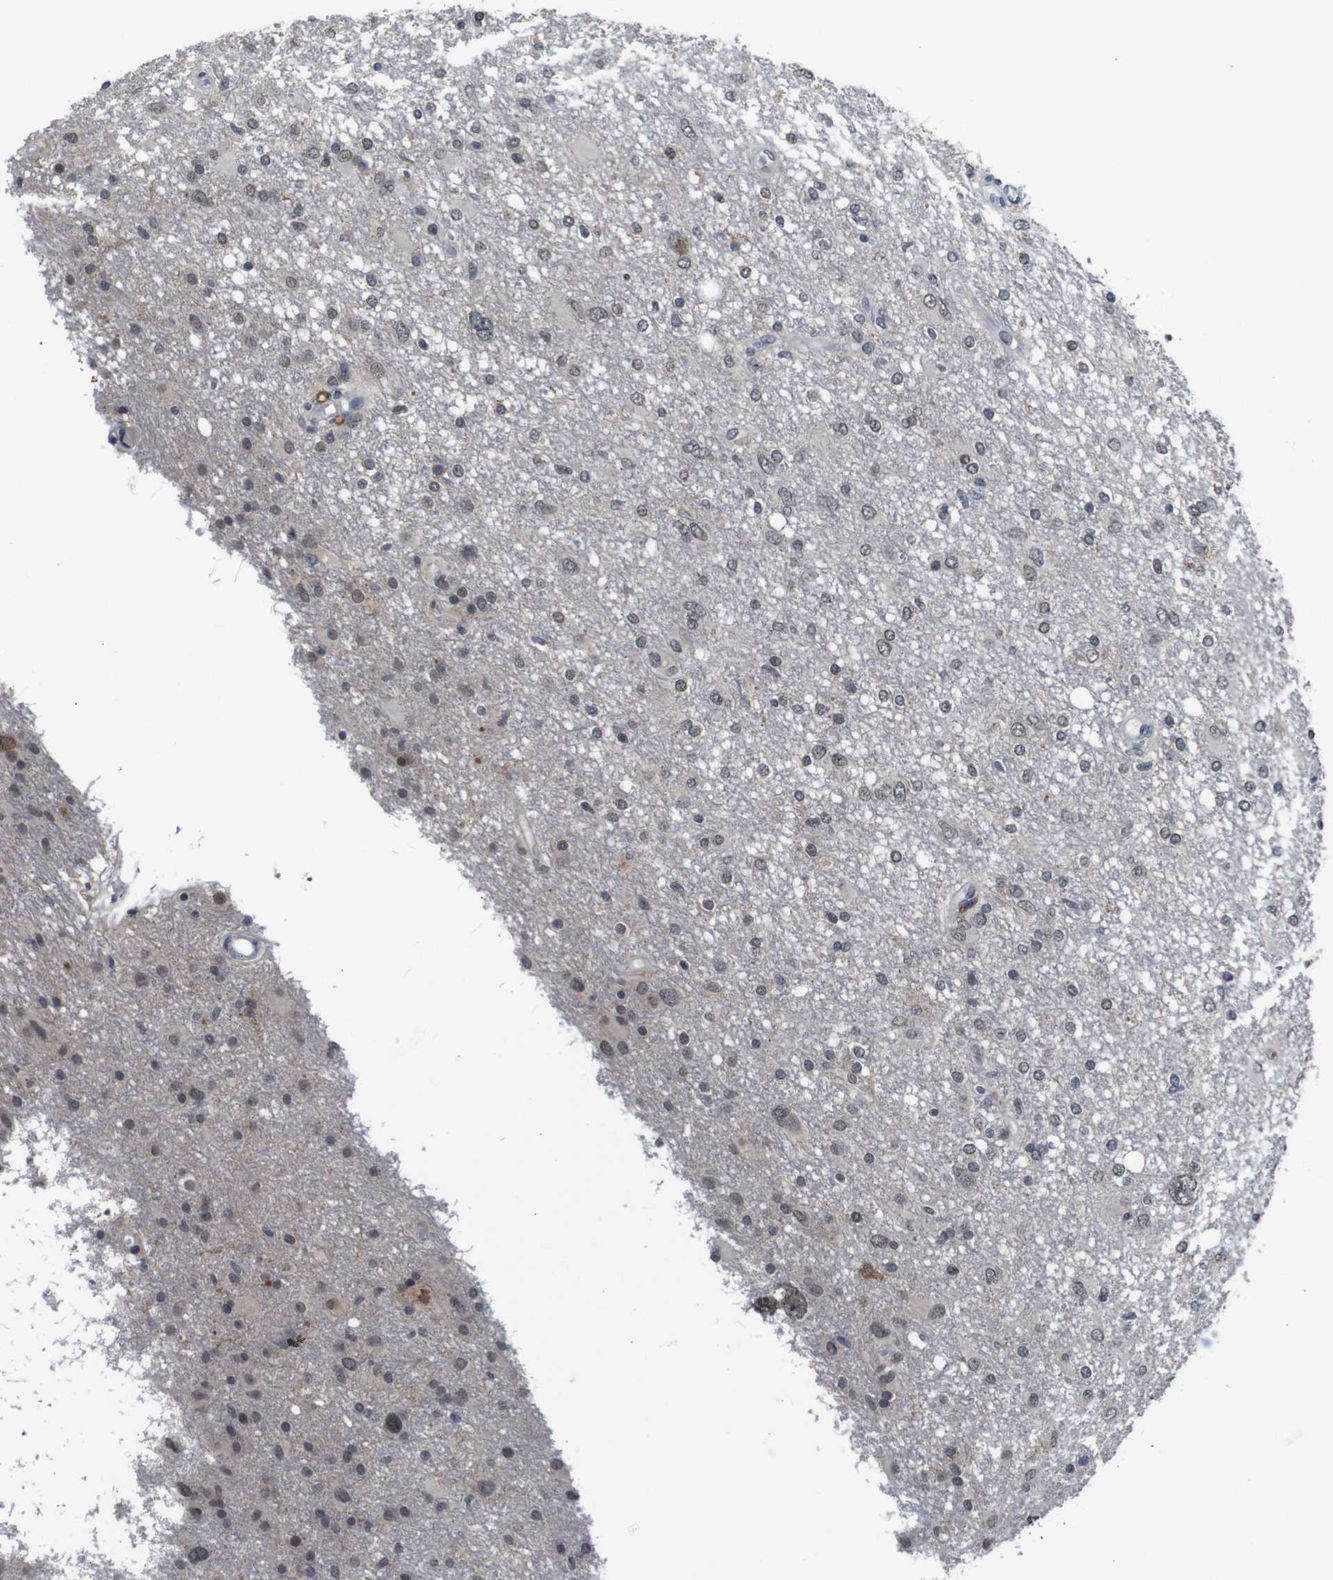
{"staining": {"intensity": "weak", "quantity": "25%-75%", "location": "cytoplasmic/membranous,nuclear"}, "tissue": "glioma", "cell_type": "Tumor cells", "image_type": "cancer", "snomed": [{"axis": "morphology", "description": "Glioma, malignant, High grade"}, {"axis": "topography", "description": "Brain"}], "caption": "There is low levels of weak cytoplasmic/membranous and nuclear staining in tumor cells of glioma, as demonstrated by immunohistochemical staining (brown color).", "gene": "NTRK3", "patient": {"sex": "female", "age": 59}}